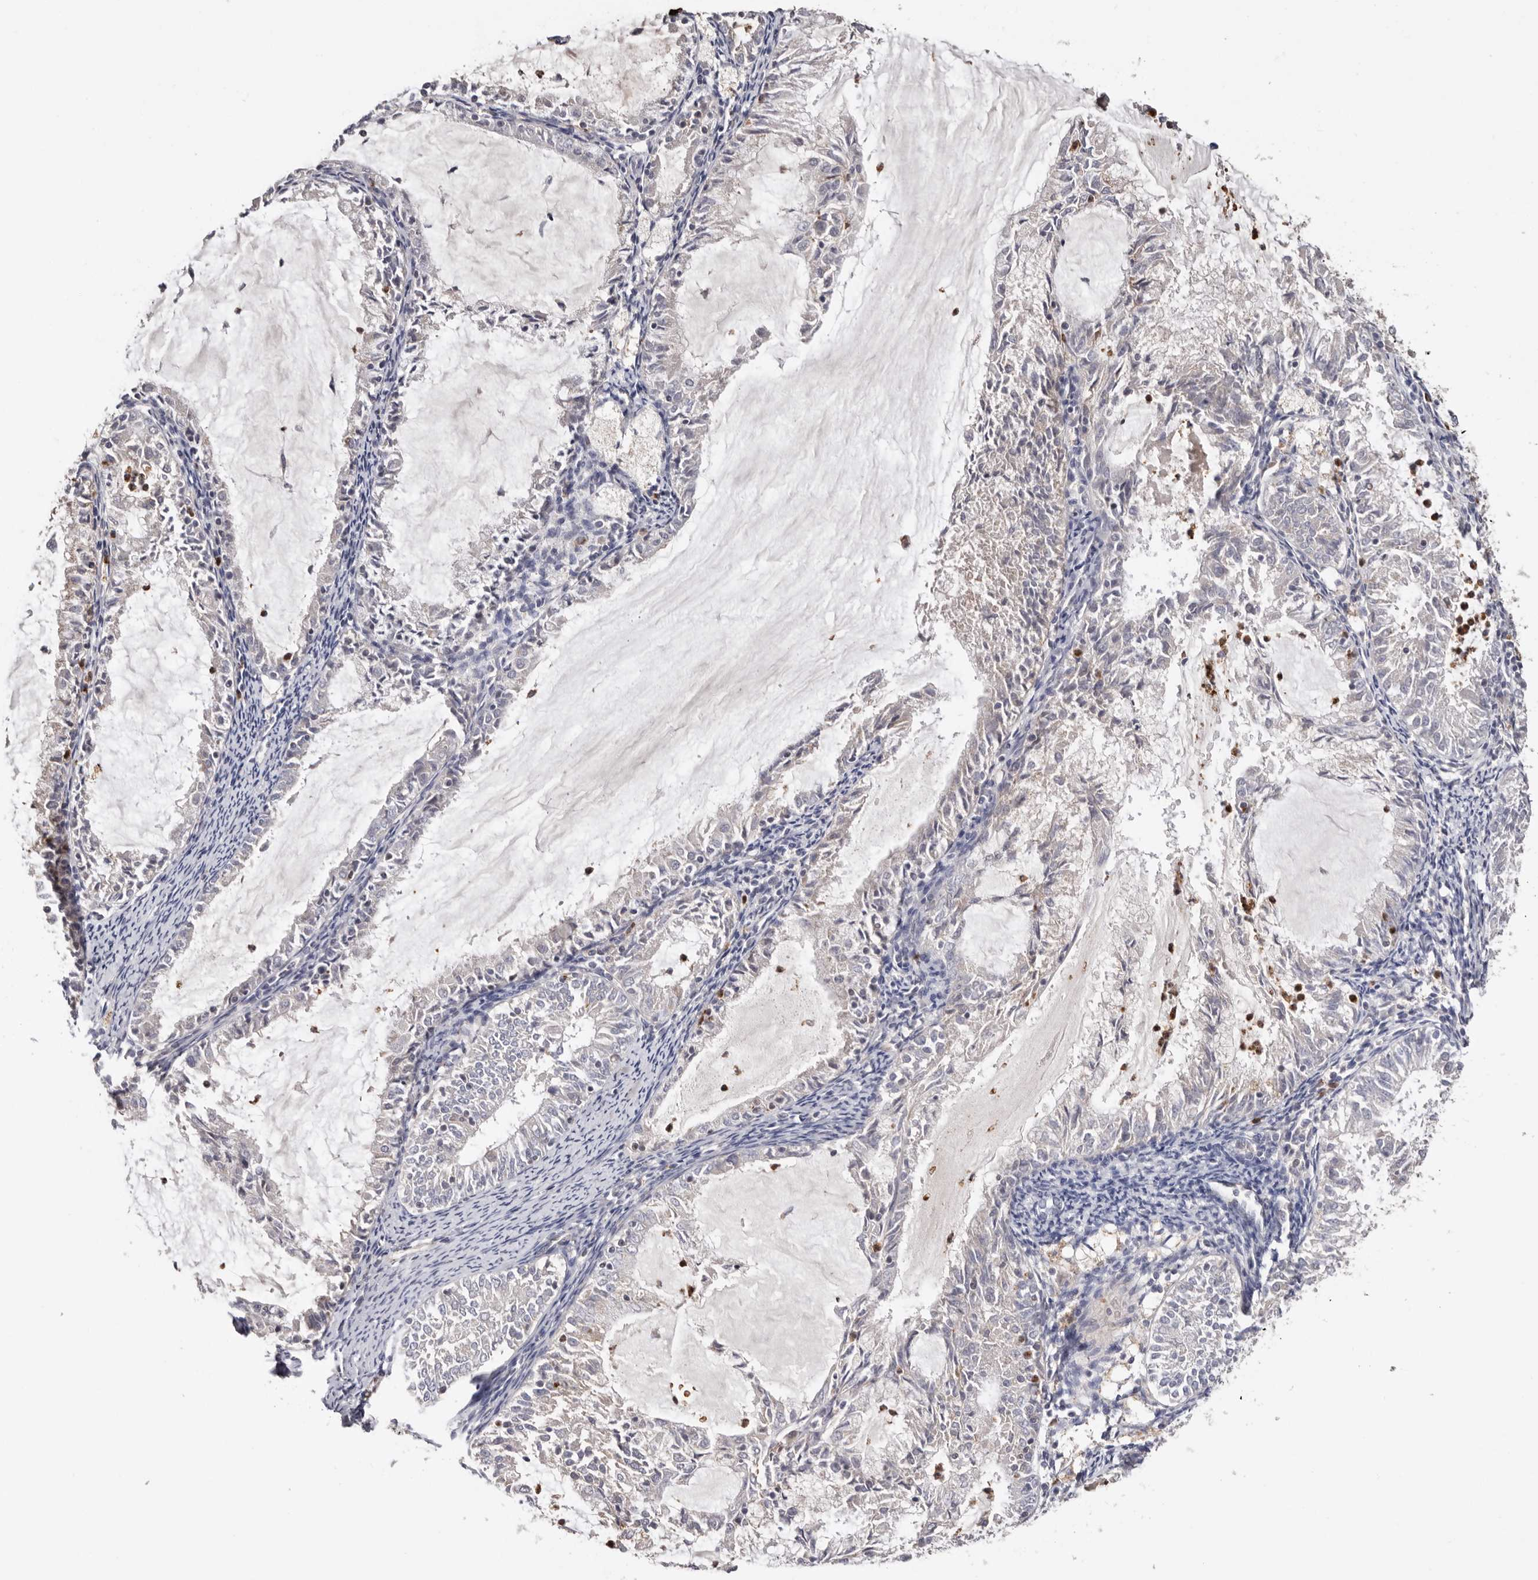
{"staining": {"intensity": "negative", "quantity": "none", "location": "none"}, "tissue": "endometrial cancer", "cell_type": "Tumor cells", "image_type": "cancer", "snomed": [{"axis": "morphology", "description": "Adenocarcinoma, NOS"}, {"axis": "topography", "description": "Endometrium"}], "caption": "This is an immunohistochemistry (IHC) image of human endometrial cancer. There is no positivity in tumor cells.", "gene": "SMAD7", "patient": {"sex": "female", "age": 57}}